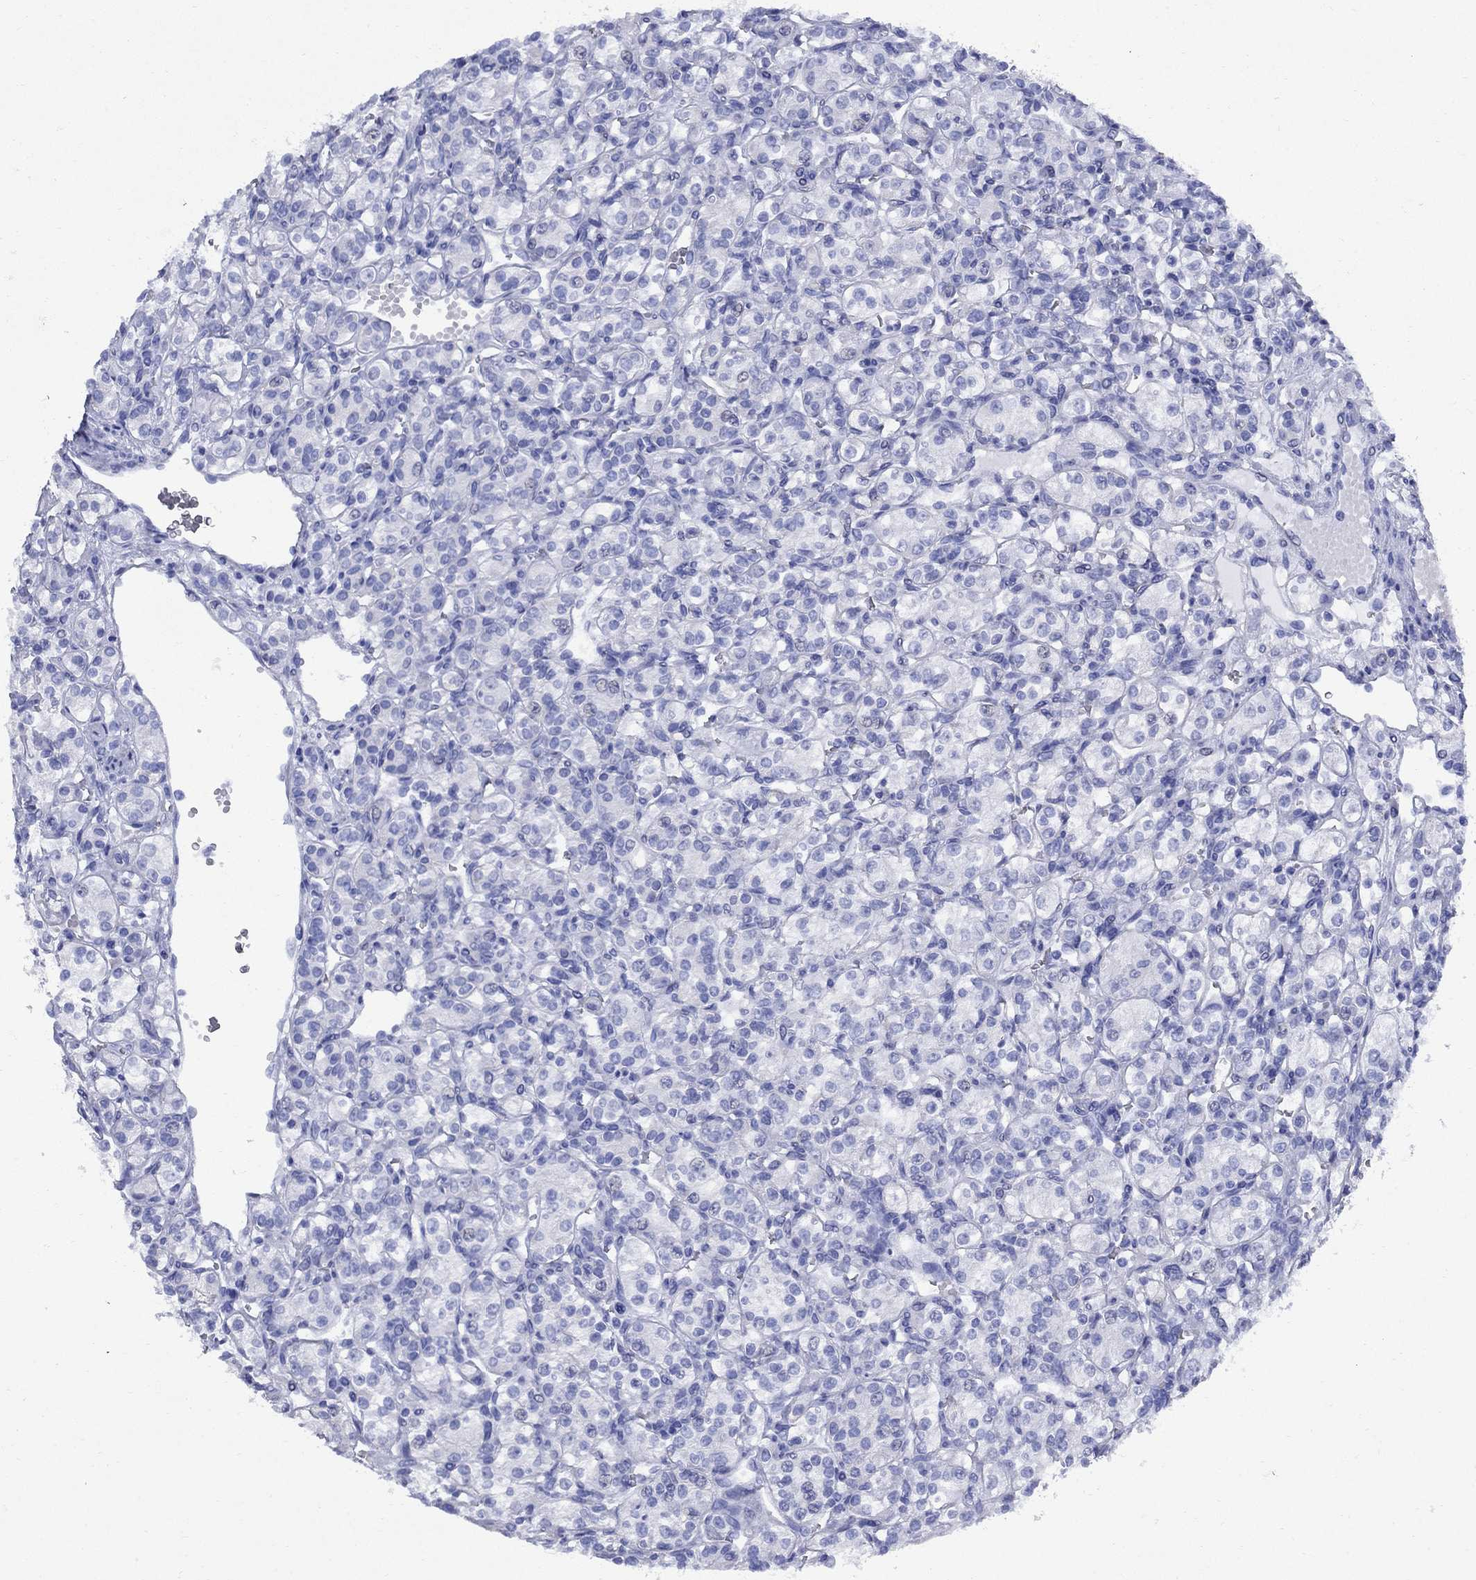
{"staining": {"intensity": "negative", "quantity": "none", "location": "none"}, "tissue": "renal cancer", "cell_type": "Tumor cells", "image_type": "cancer", "snomed": [{"axis": "morphology", "description": "Adenocarcinoma, NOS"}, {"axis": "topography", "description": "Kidney"}], "caption": "DAB immunohistochemical staining of human adenocarcinoma (renal) exhibits no significant positivity in tumor cells. Brightfield microscopy of immunohistochemistry stained with DAB (brown) and hematoxylin (blue), captured at high magnification.", "gene": "STAB2", "patient": {"sex": "male", "age": 77}}